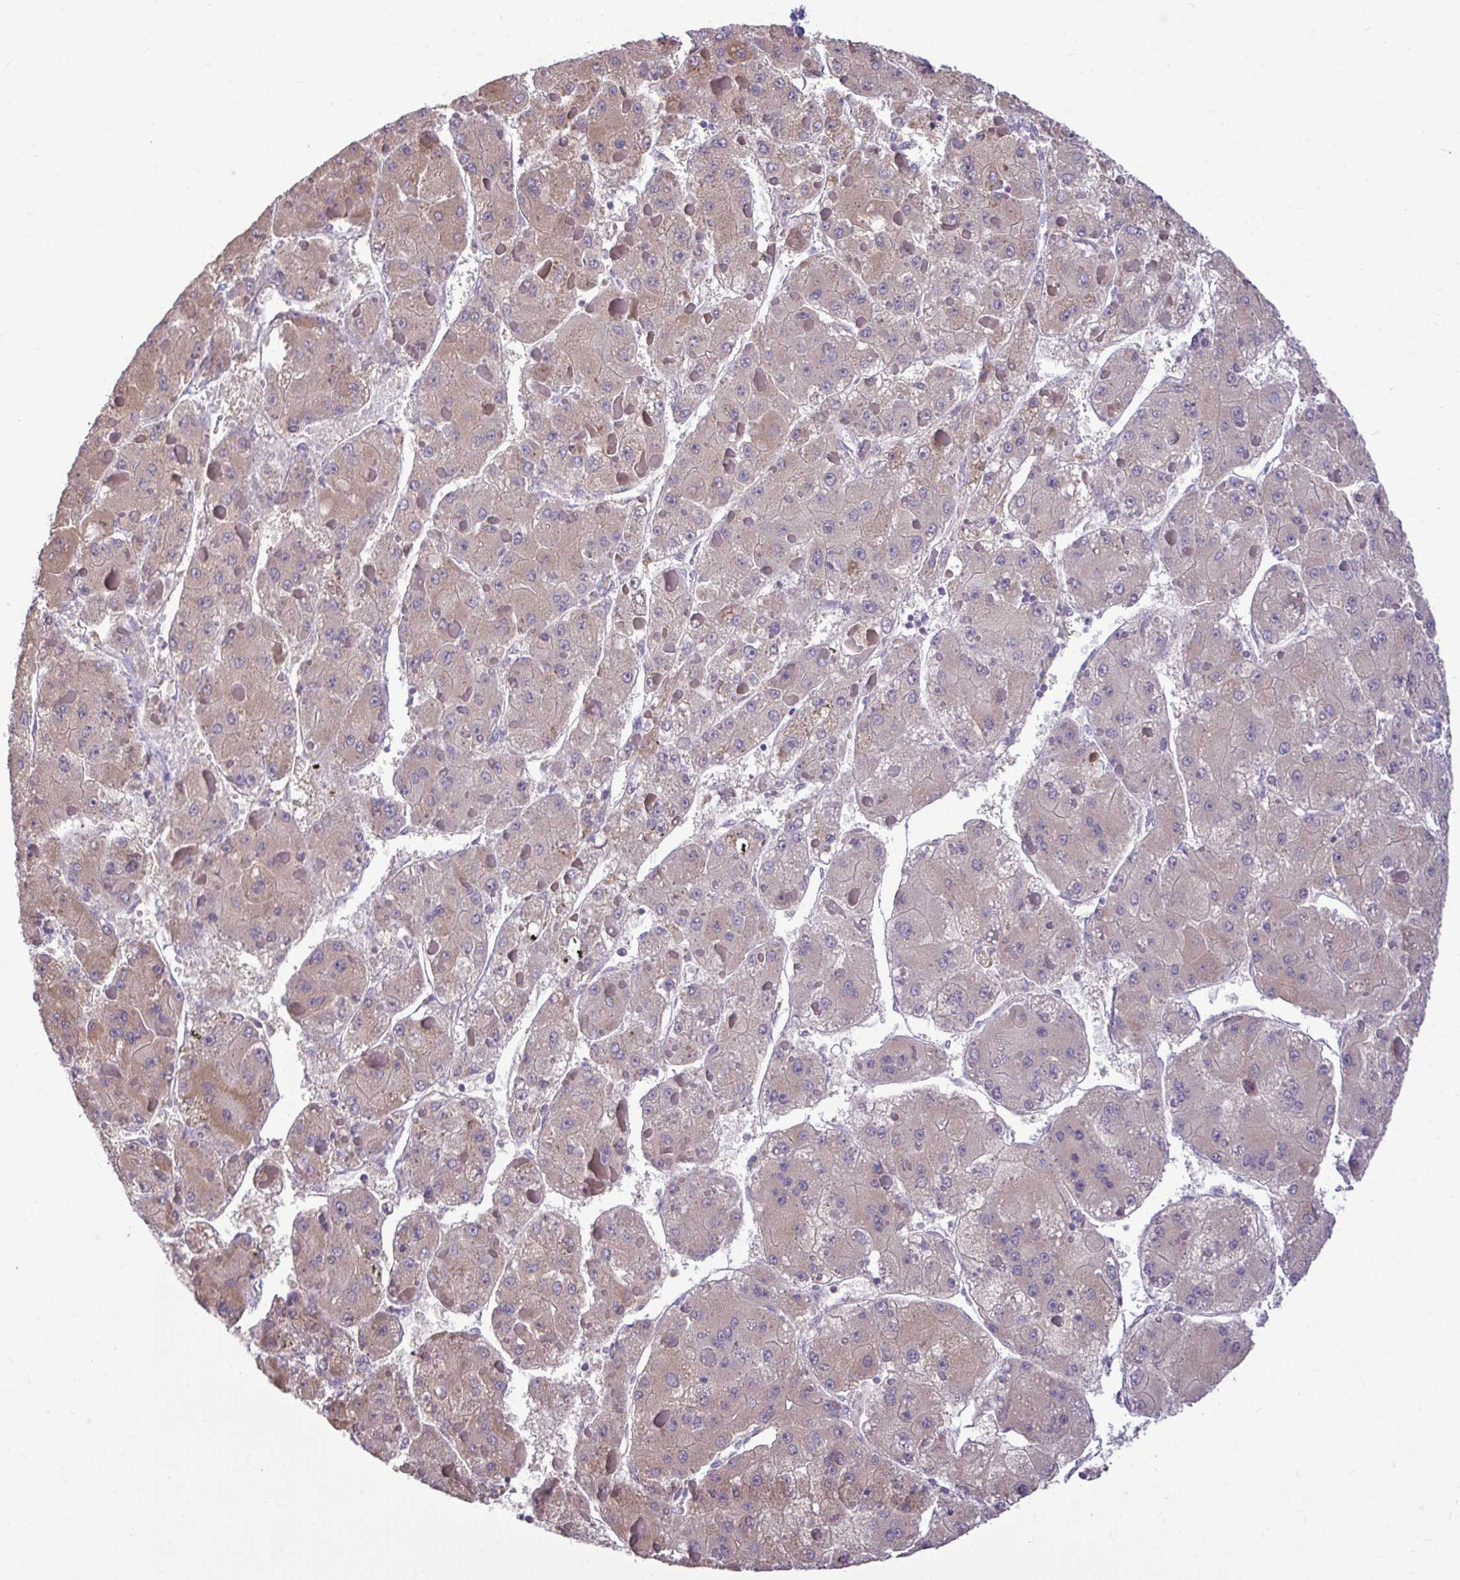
{"staining": {"intensity": "weak", "quantity": ">75%", "location": "cytoplasmic/membranous"}, "tissue": "liver cancer", "cell_type": "Tumor cells", "image_type": "cancer", "snomed": [{"axis": "morphology", "description": "Carcinoma, Hepatocellular, NOS"}, {"axis": "topography", "description": "Liver"}], "caption": "Immunohistochemical staining of human liver hepatocellular carcinoma demonstrates low levels of weak cytoplasmic/membranous staining in approximately >75% of tumor cells.", "gene": "SARS2", "patient": {"sex": "female", "age": 73}}